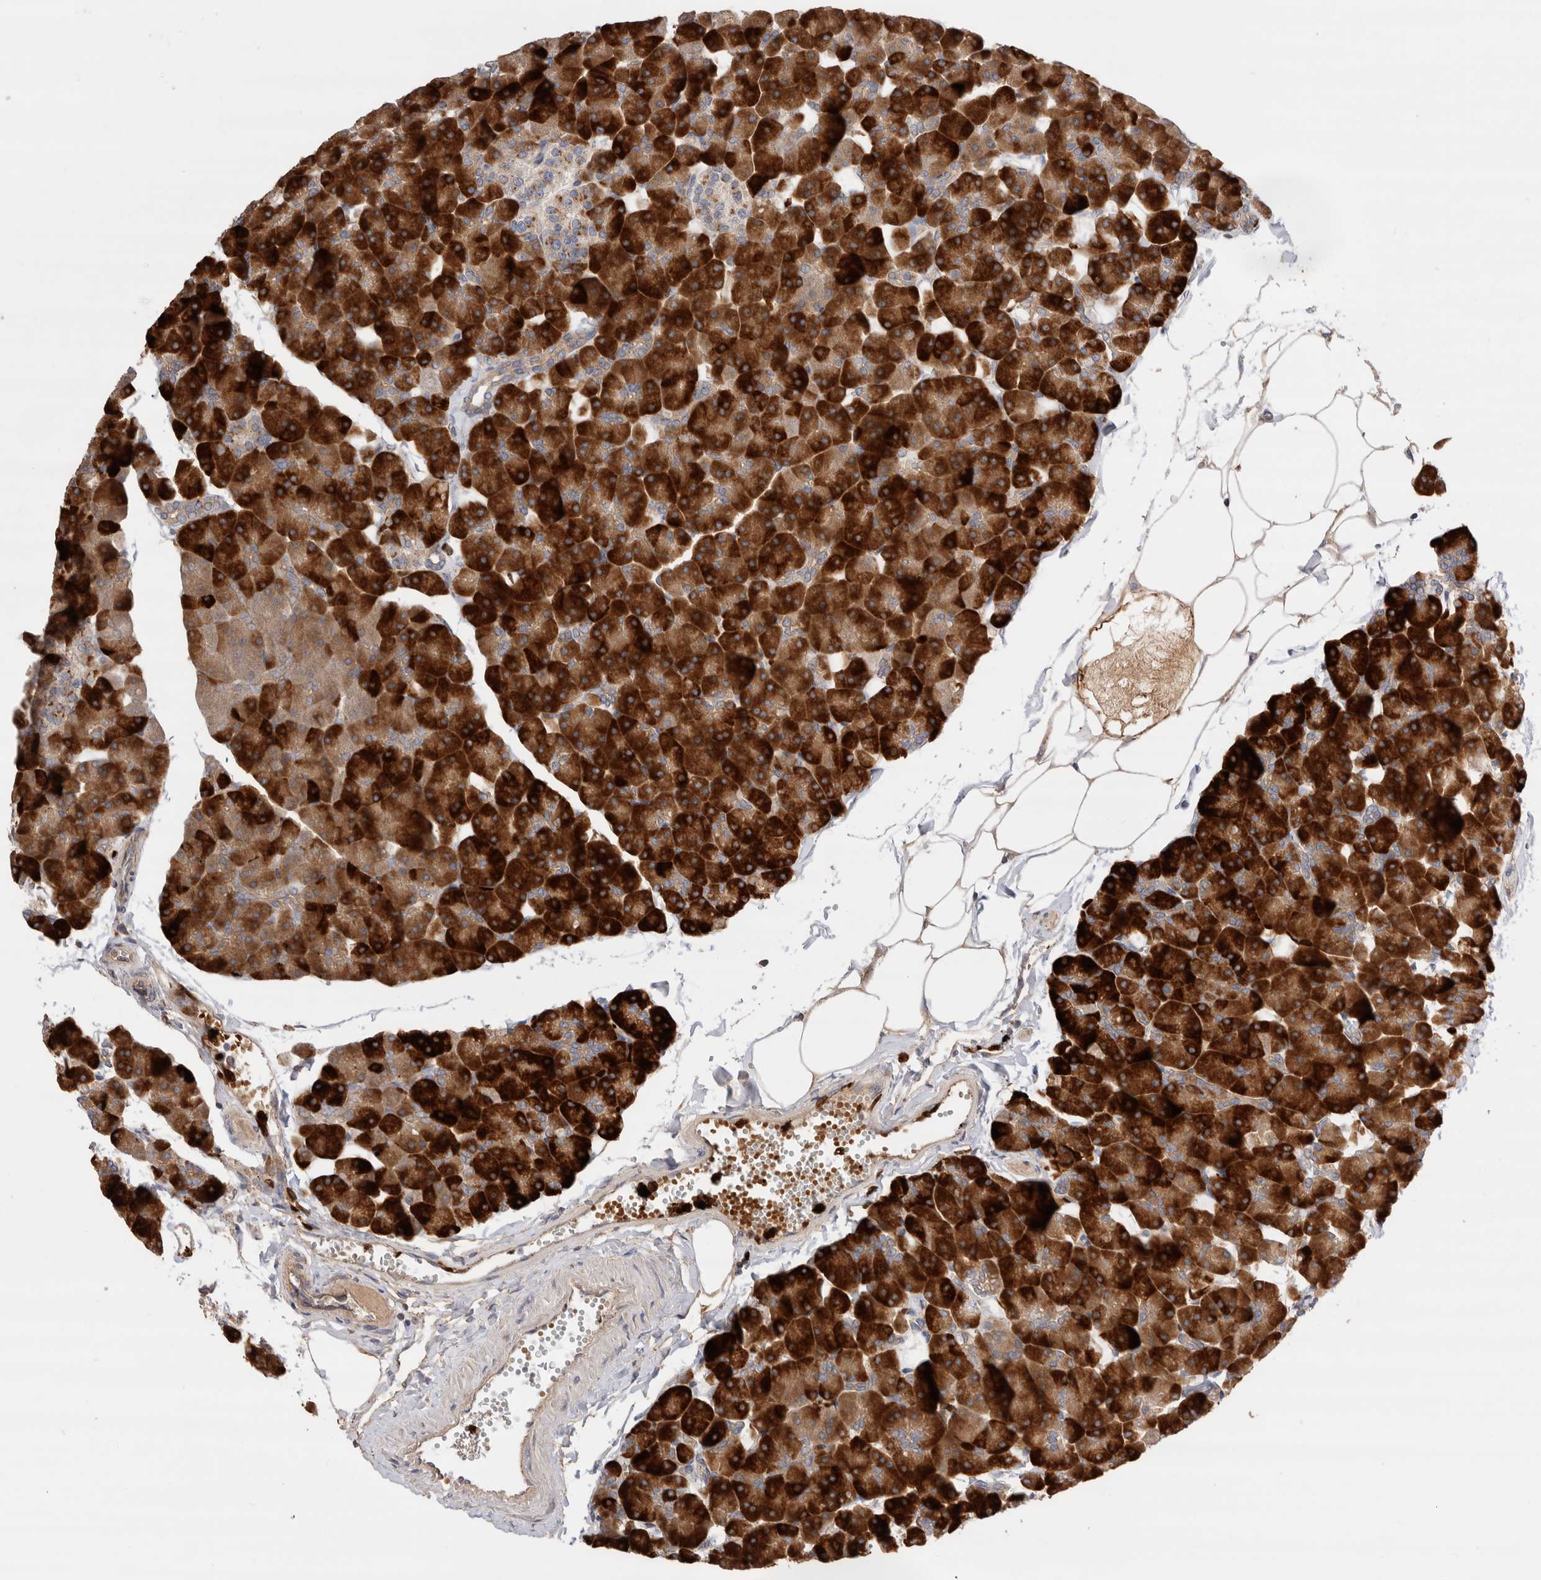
{"staining": {"intensity": "strong", "quantity": ">75%", "location": "cytoplasmic/membranous"}, "tissue": "pancreas", "cell_type": "Exocrine glandular cells", "image_type": "normal", "snomed": [{"axis": "morphology", "description": "Normal tissue, NOS"}, {"axis": "topography", "description": "Pancreas"}], "caption": "Protein expression analysis of benign human pancreas reveals strong cytoplasmic/membranous expression in about >75% of exocrine glandular cells. (brown staining indicates protein expression, while blue staining denotes nuclei).", "gene": "NXT2", "patient": {"sex": "male", "age": 35}}